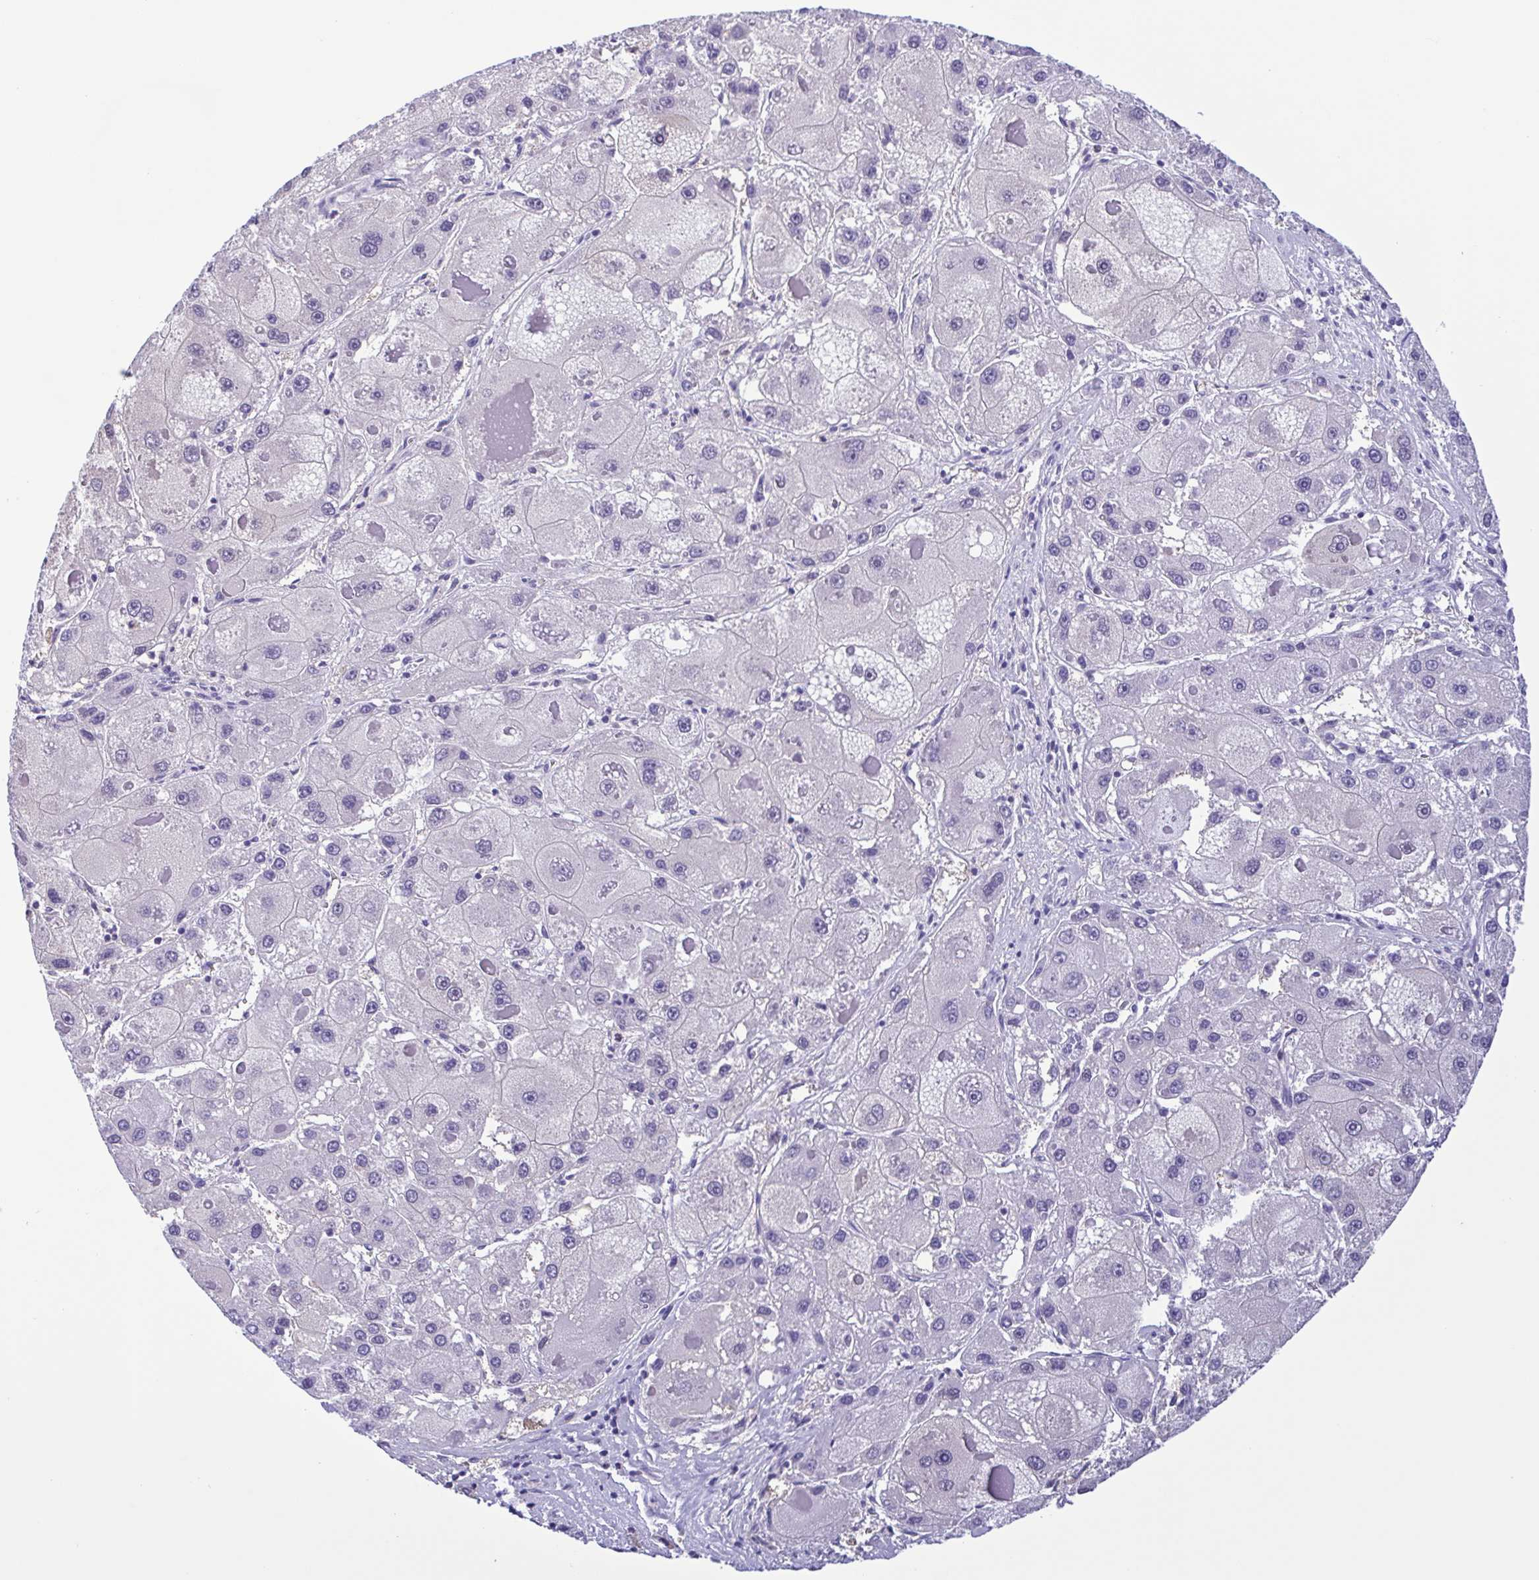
{"staining": {"intensity": "negative", "quantity": "none", "location": "none"}, "tissue": "liver cancer", "cell_type": "Tumor cells", "image_type": "cancer", "snomed": [{"axis": "morphology", "description": "Carcinoma, Hepatocellular, NOS"}, {"axis": "topography", "description": "Liver"}], "caption": "High magnification brightfield microscopy of liver hepatocellular carcinoma stained with DAB (brown) and counterstained with hematoxylin (blue): tumor cells show no significant expression. Brightfield microscopy of immunohistochemistry stained with DAB (brown) and hematoxylin (blue), captured at high magnification.", "gene": "LDHC", "patient": {"sex": "female", "age": 73}}